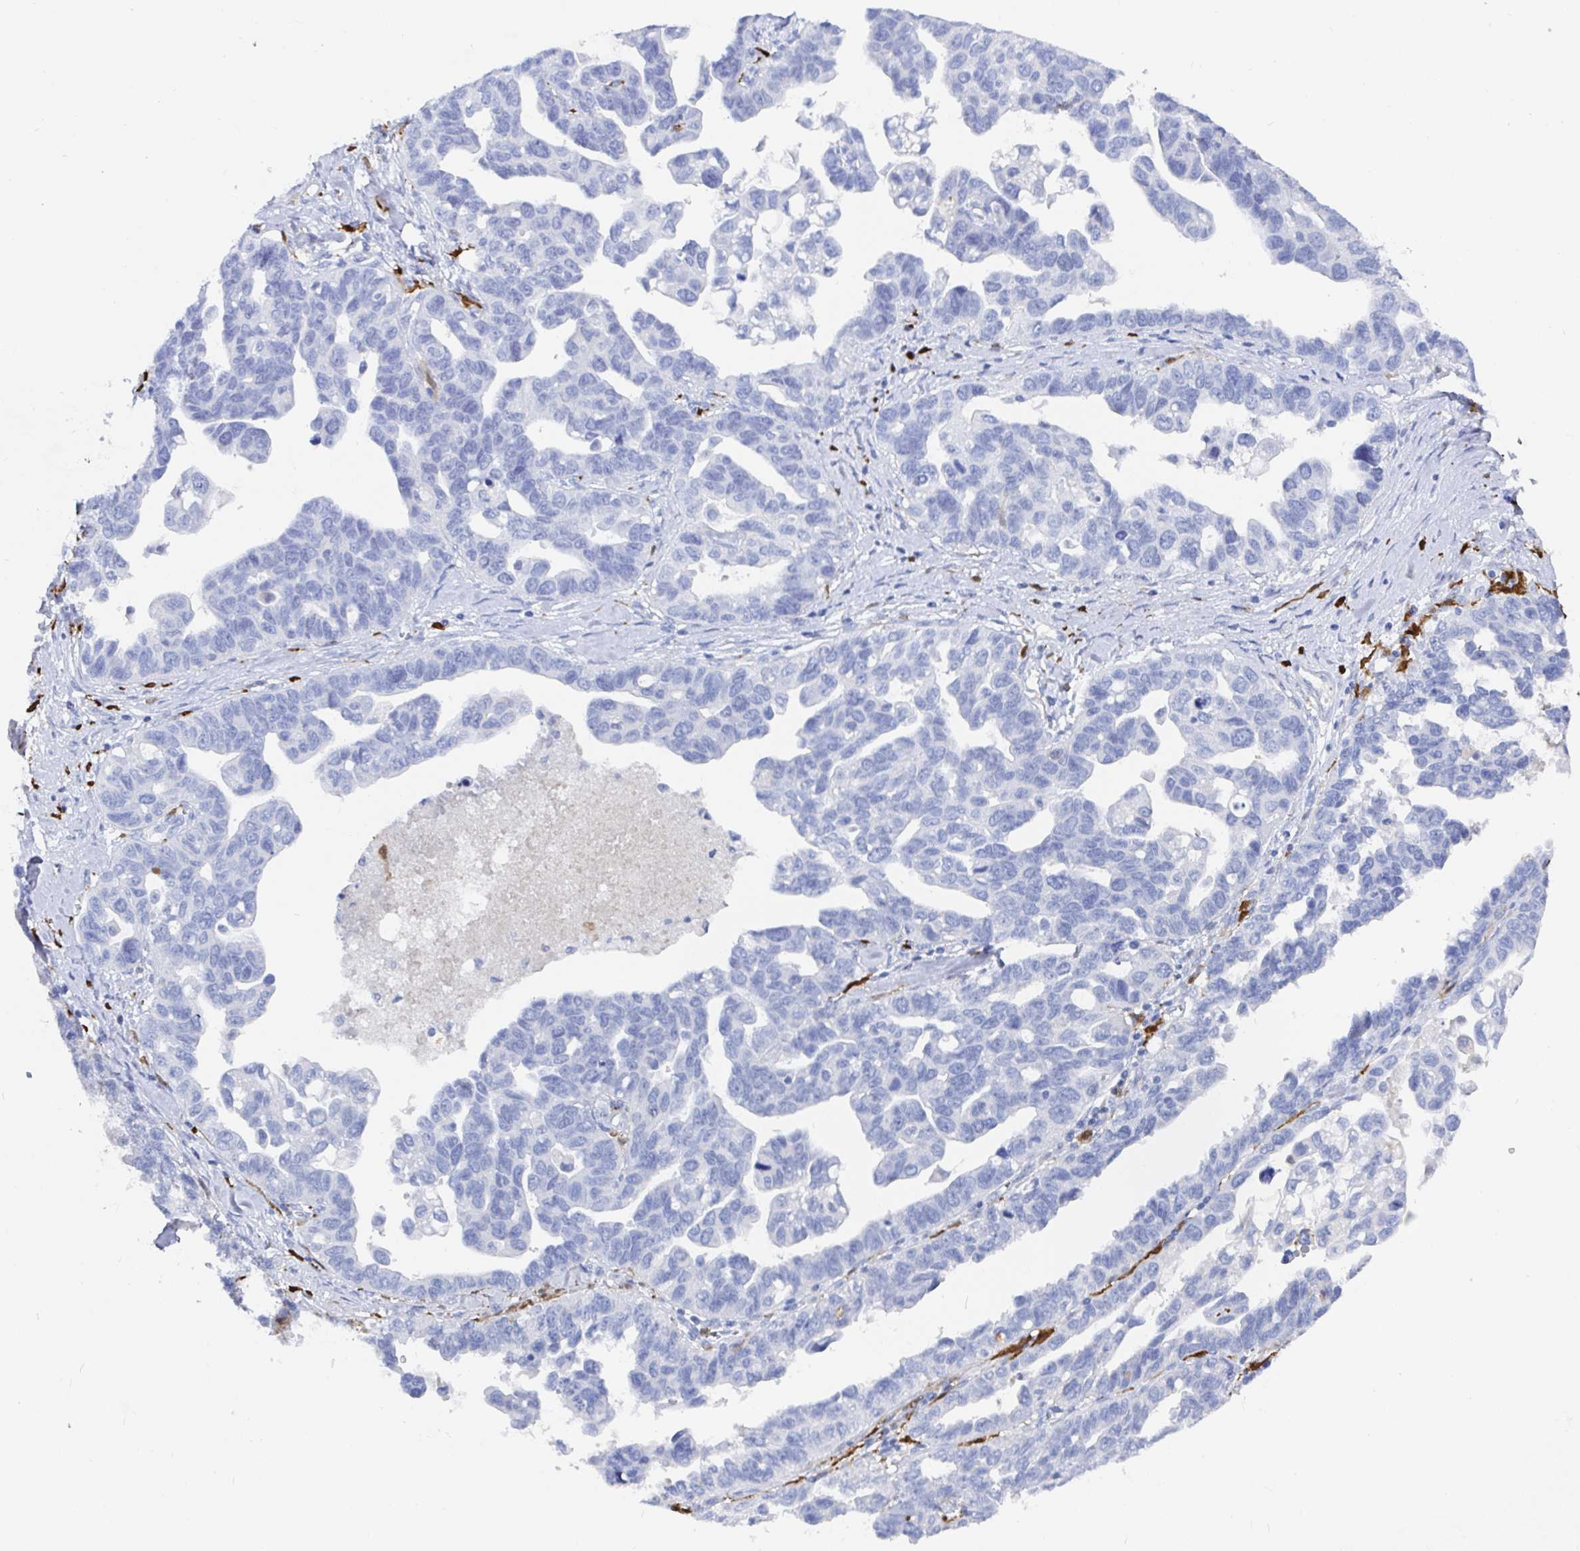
{"staining": {"intensity": "negative", "quantity": "none", "location": "none"}, "tissue": "ovarian cancer", "cell_type": "Tumor cells", "image_type": "cancer", "snomed": [{"axis": "morphology", "description": "Cystadenocarcinoma, serous, NOS"}, {"axis": "topography", "description": "Ovary"}], "caption": "High power microscopy histopathology image of an immunohistochemistry micrograph of serous cystadenocarcinoma (ovarian), revealing no significant positivity in tumor cells.", "gene": "OR2A4", "patient": {"sex": "female", "age": 69}}